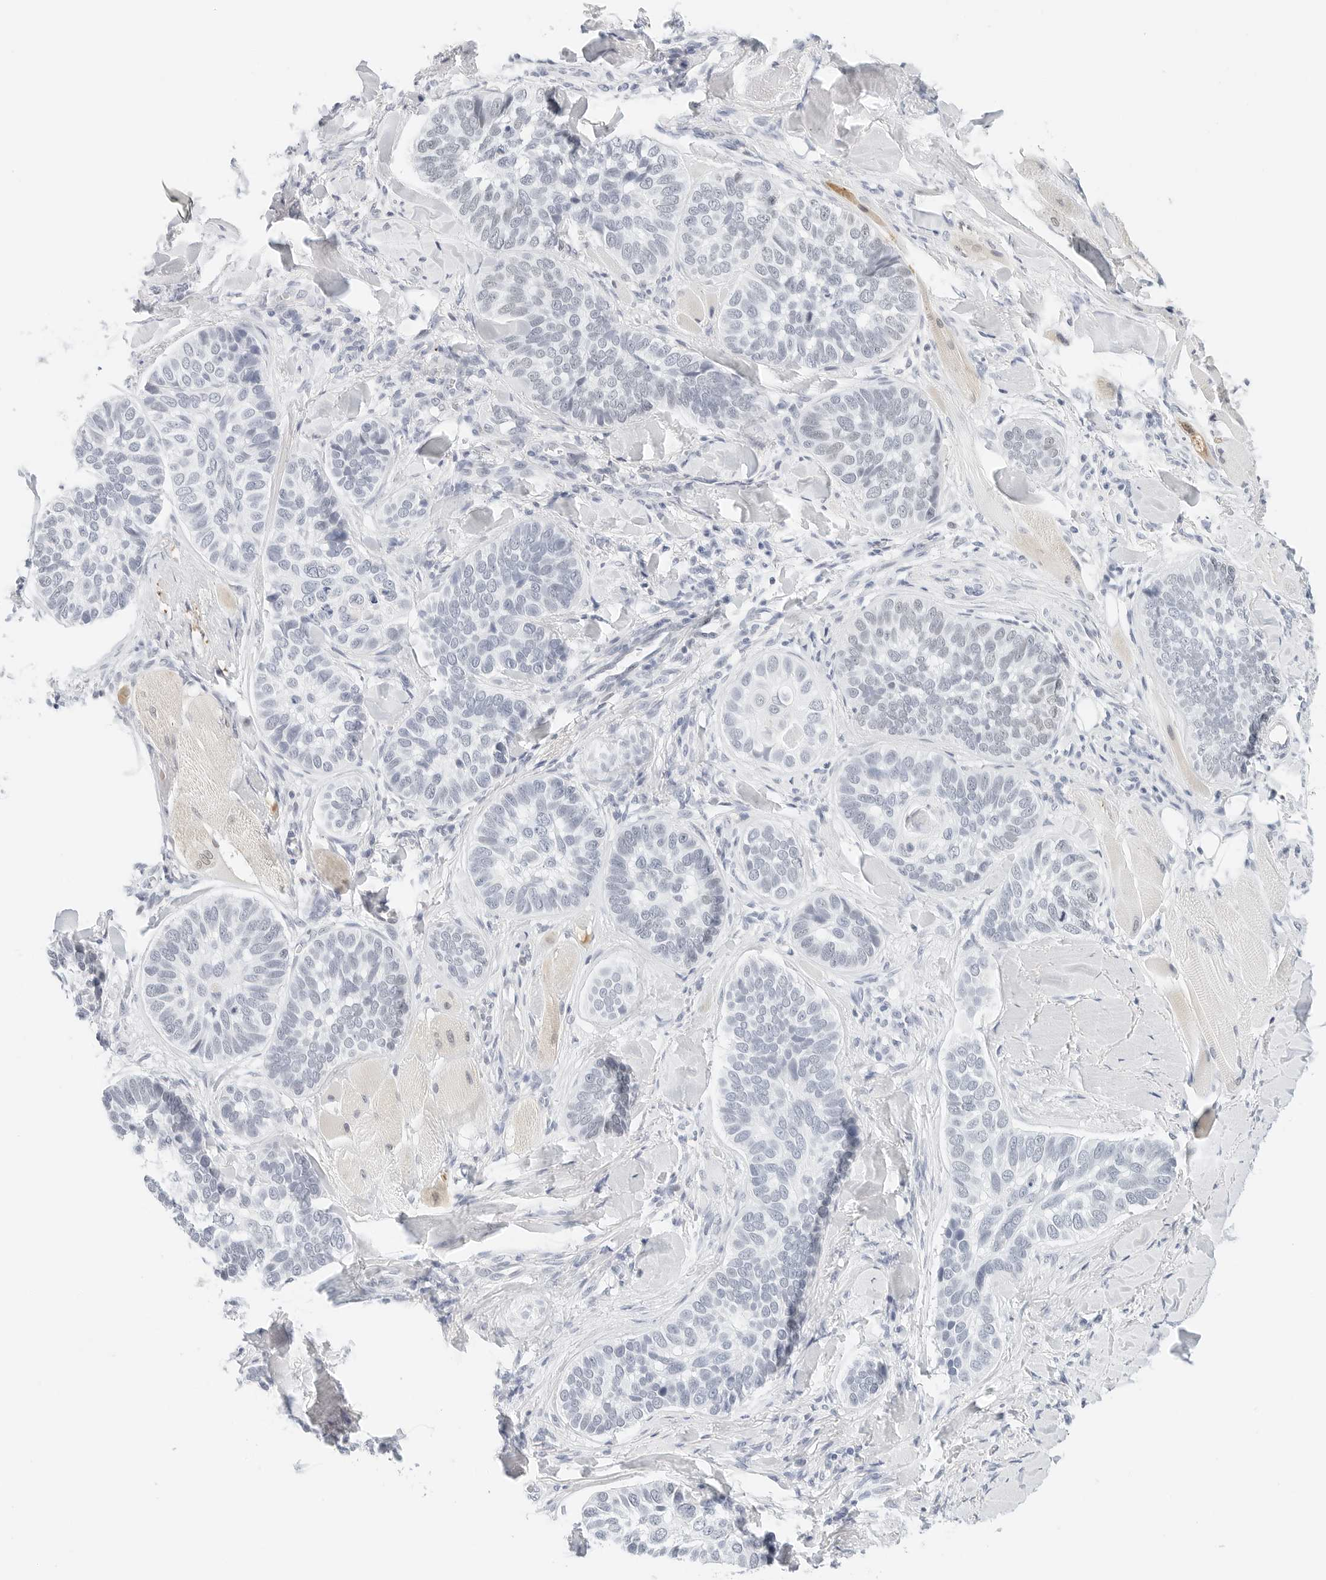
{"staining": {"intensity": "negative", "quantity": "none", "location": "none"}, "tissue": "skin cancer", "cell_type": "Tumor cells", "image_type": "cancer", "snomed": [{"axis": "morphology", "description": "Basal cell carcinoma"}, {"axis": "topography", "description": "Skin"}], "caption": "Skin basal cell carcinoma was stained to show a protein in brown. There is no significant positivity in tumor cells.", "gene": "CD22", "patient": {"sex": "male", "age": 62}}